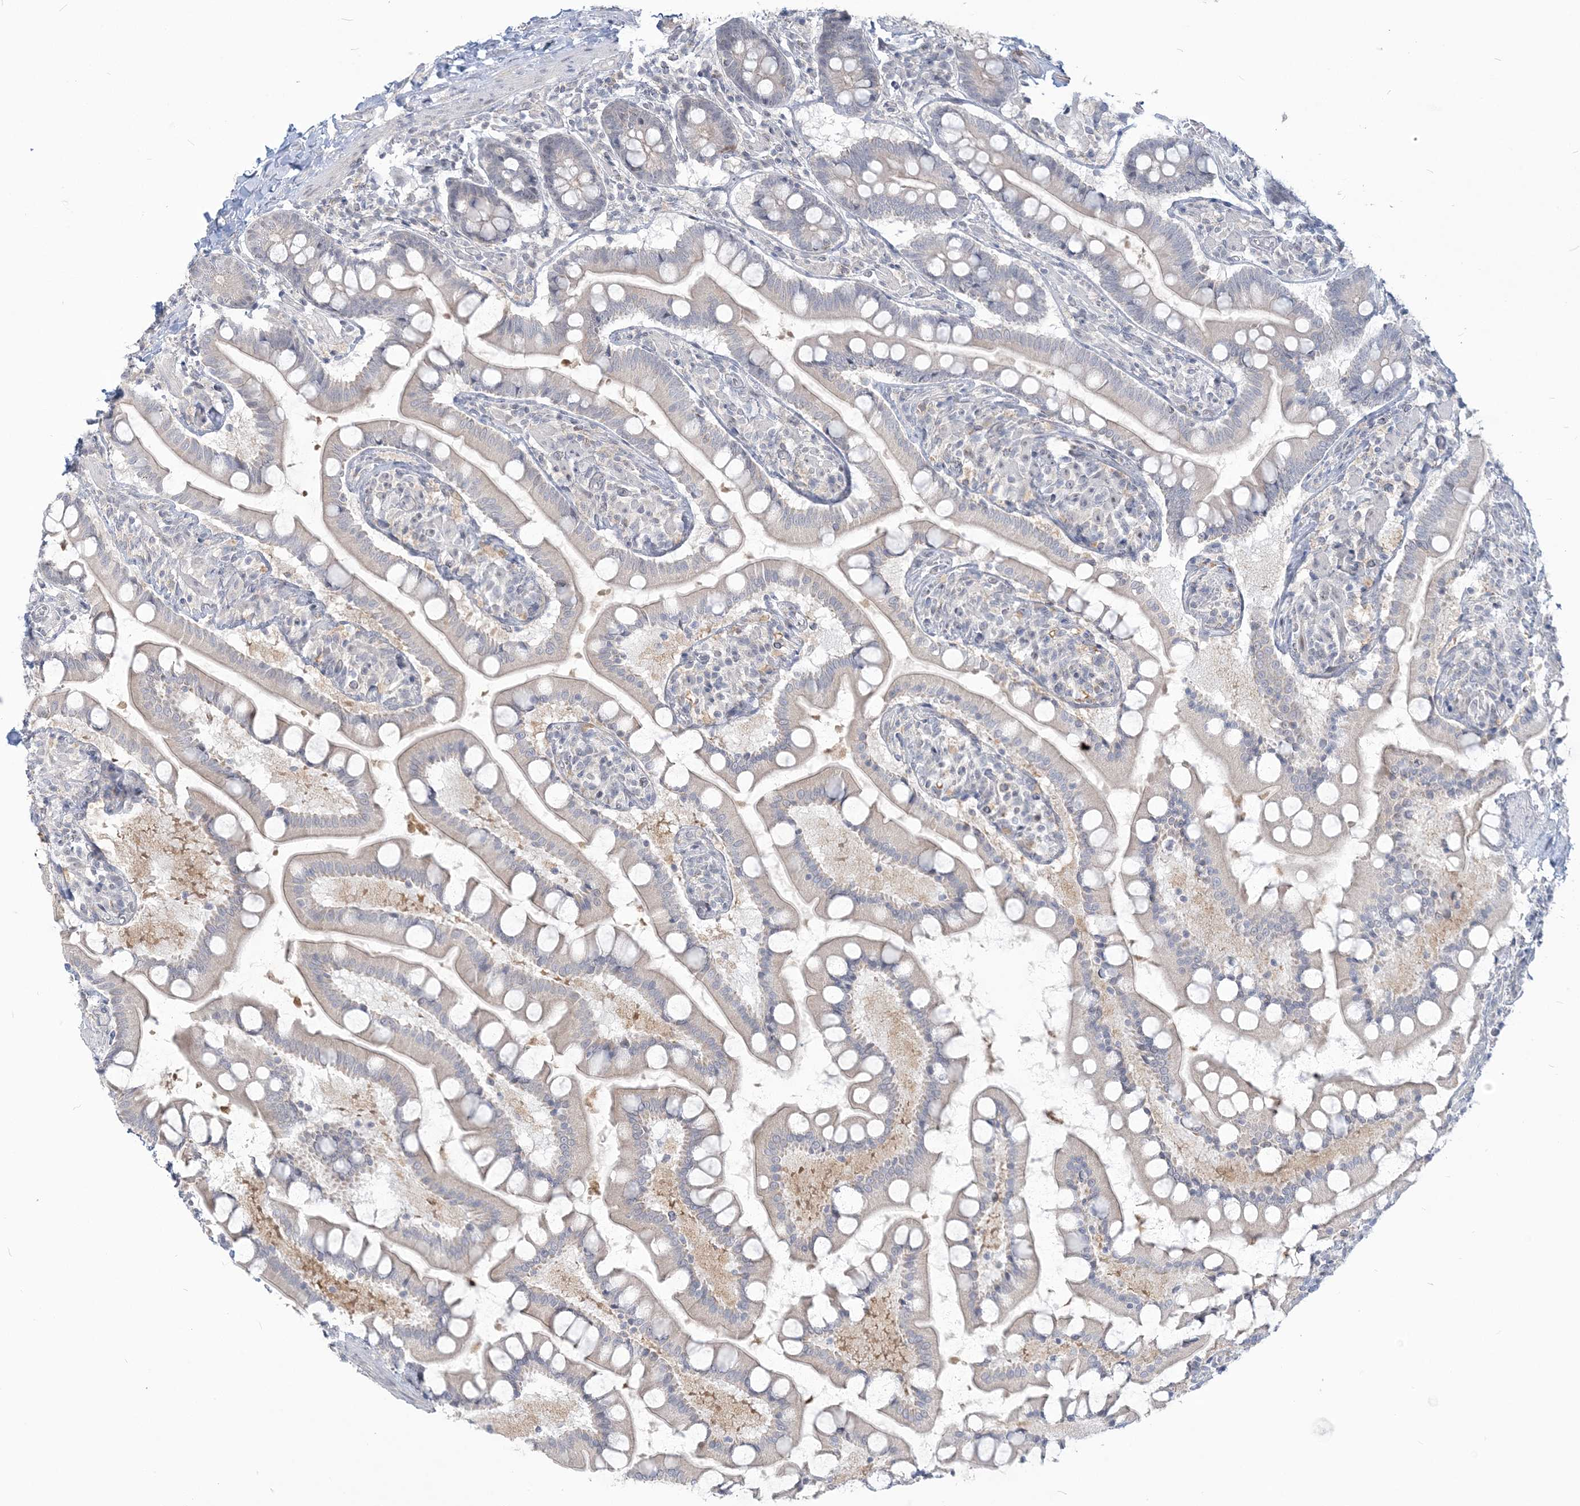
{"staining": {"intensity": "negative", "quantity": "none", "location": "none"}, "tissue": "small intestine", "cell_type": "Glandular cells", "image_type": "normal", "snomed": [{"axis": "morphology", "description": "Normal tissue, NOS"}, {"axis": "topography", "description": "Small intestine"}], "caption": "Unremarkable small intestine was stained to show a protein in brown. There is no significant positivity in glandular cells. (DAB (3,3'-diaminobenzidine) immunohistochemistry, high magnification).", "gene": "SDAD1", "patient": {"sex": "male", "age": 41}}